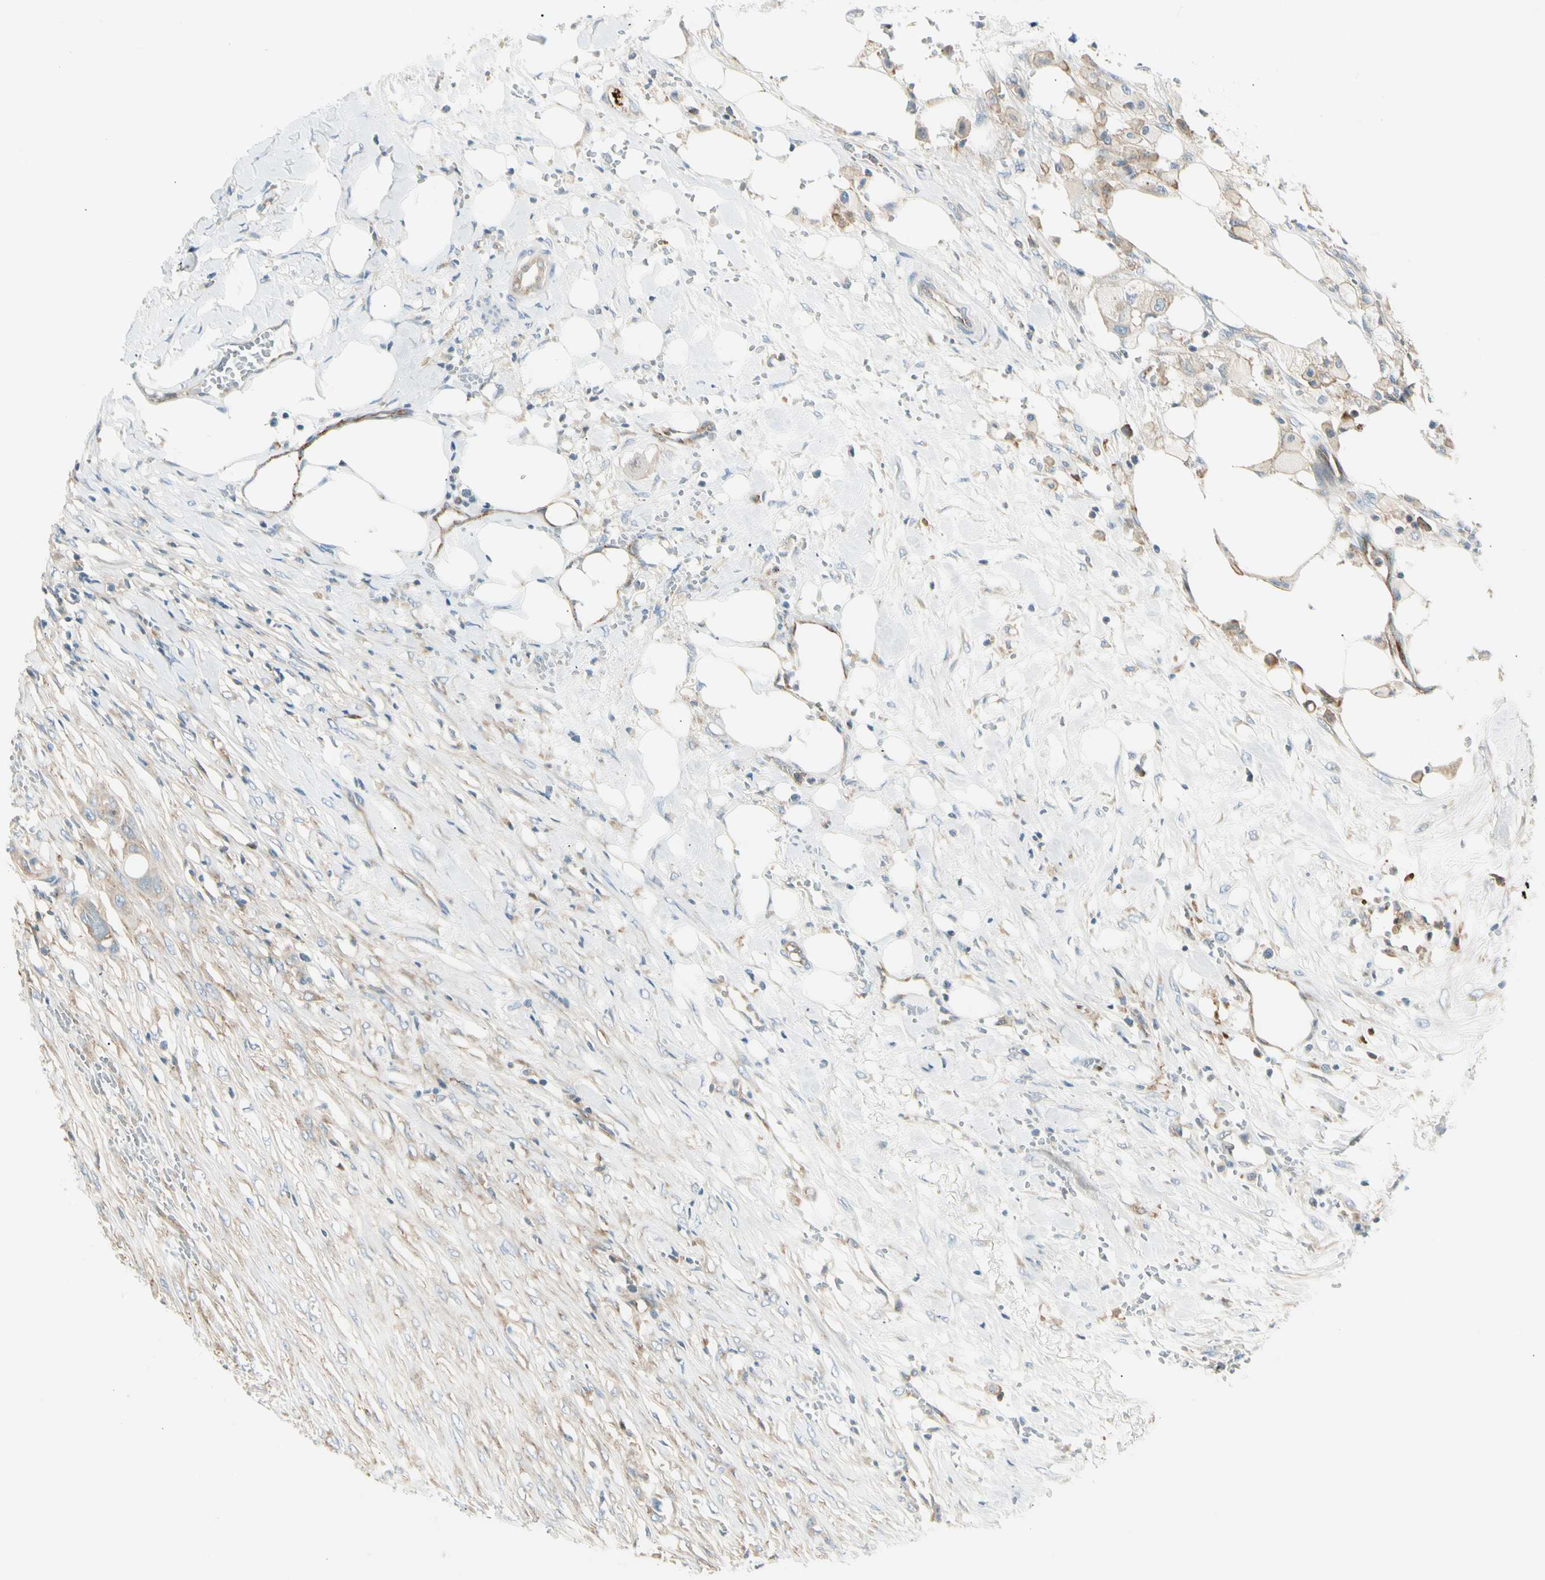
{"staining": {"intensity": "weak", "quantity": ">75%", "location": "cytoplasmic/membranous"}, "tissue": "colorectal cancer", "cell_type": "Tumor cells", "image_type": "cancer", "snomed": [{"axis": "morphology", "description": "Adenocarcinoma, NOS"}, {"axis": "topography", "description": "Colon"}], "caption": "Protein expression analysis of colorectal cancer exhibits weak cytoplasmic/membranous positivity in about >75% of tumor cells.", "gene": "AGFG1", "patient": {"sex": "female", "age": 57}}